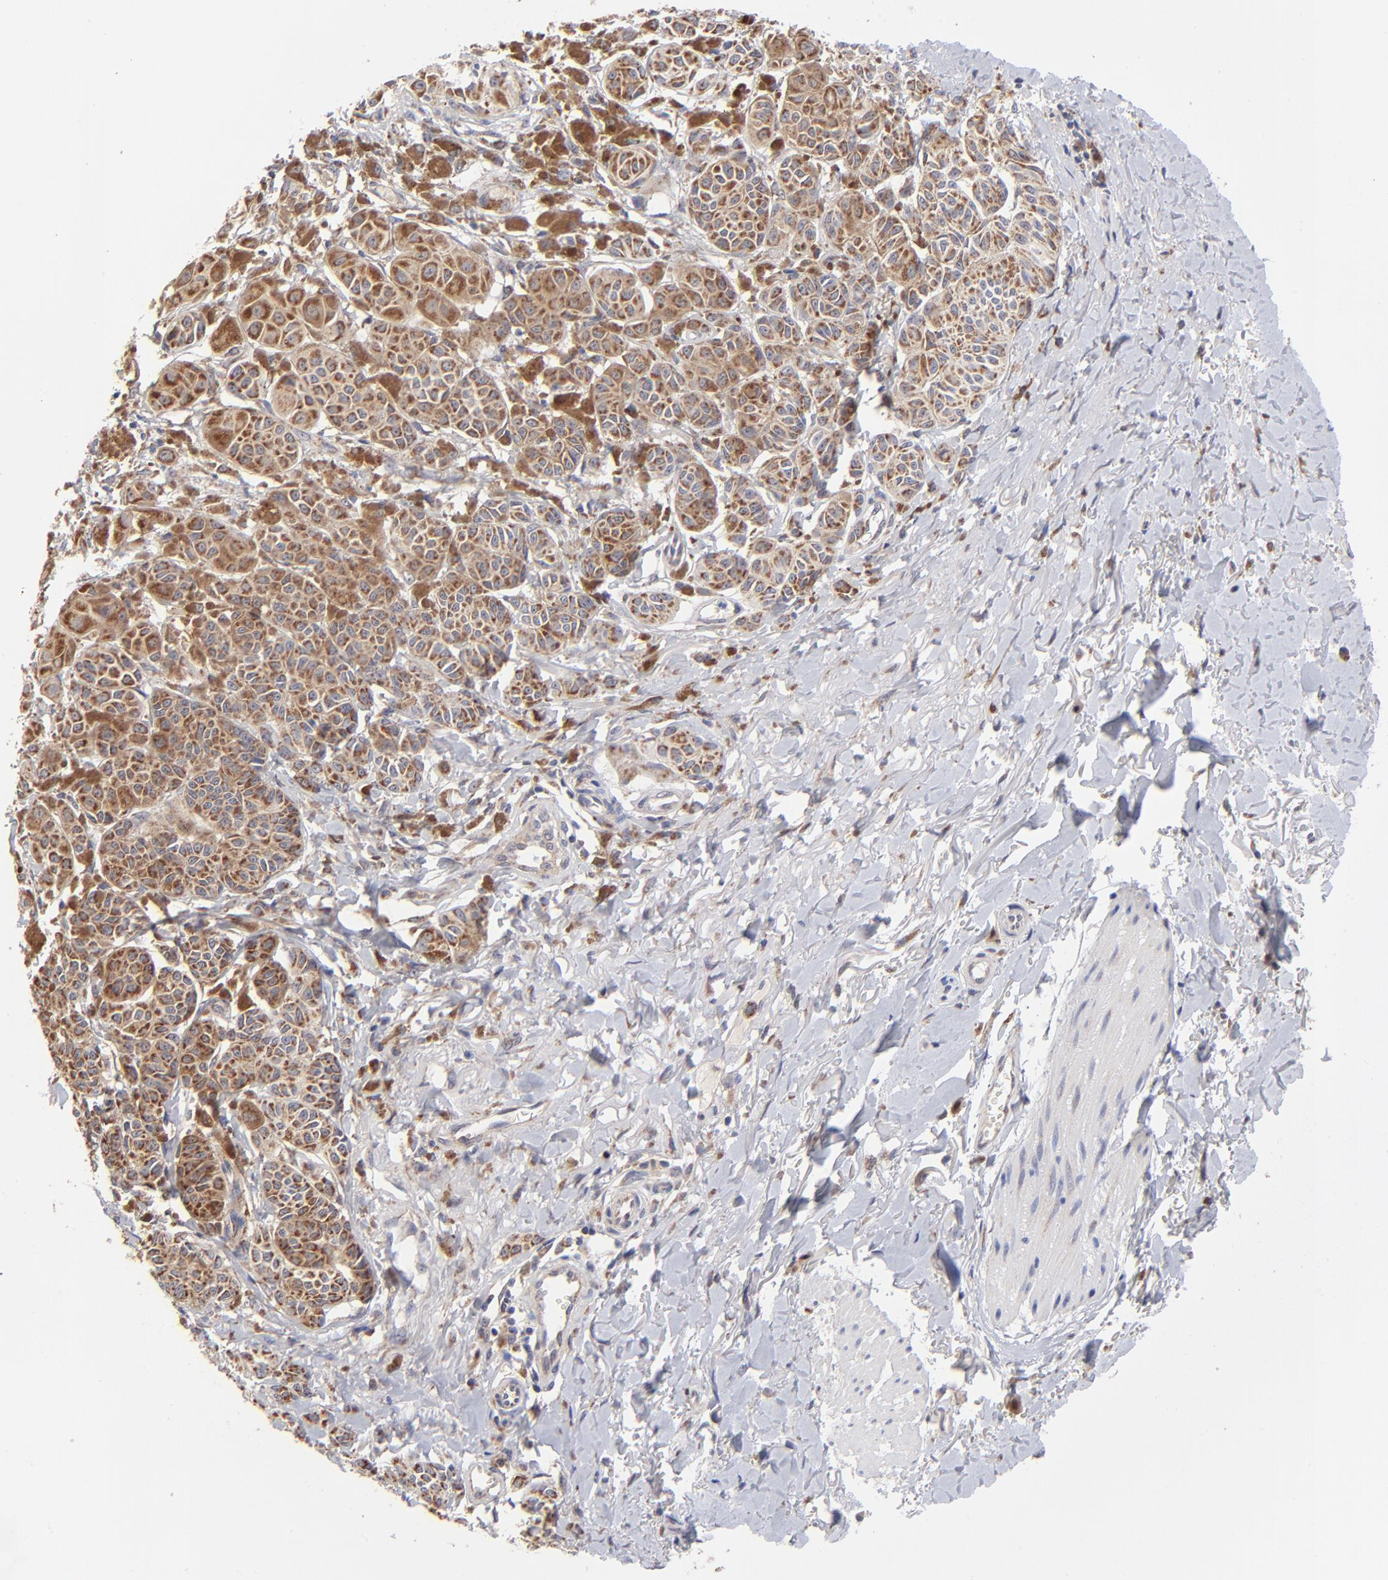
{"staining": {"intensity": "moderate", "quantity": ">75%", "location": "cytoplasmic/membranous"}, "tissue": "melanoma", "cell_type": "Tumor cells", "image_type": "cancer", "snomed": [{"axis": "morphology", "description": "Malignant melanoma, NOS"}, {"axis": "topography", "description": "Skin"}], "caption": "Protein staining by immunohistochemistry demonstrates moderate cytoplasmic/membranous expression in approximately >75% of tumor cells in malignant melanoma.", "gene": "FBXL12", "patient": {"sex": "male", "age": 76}}